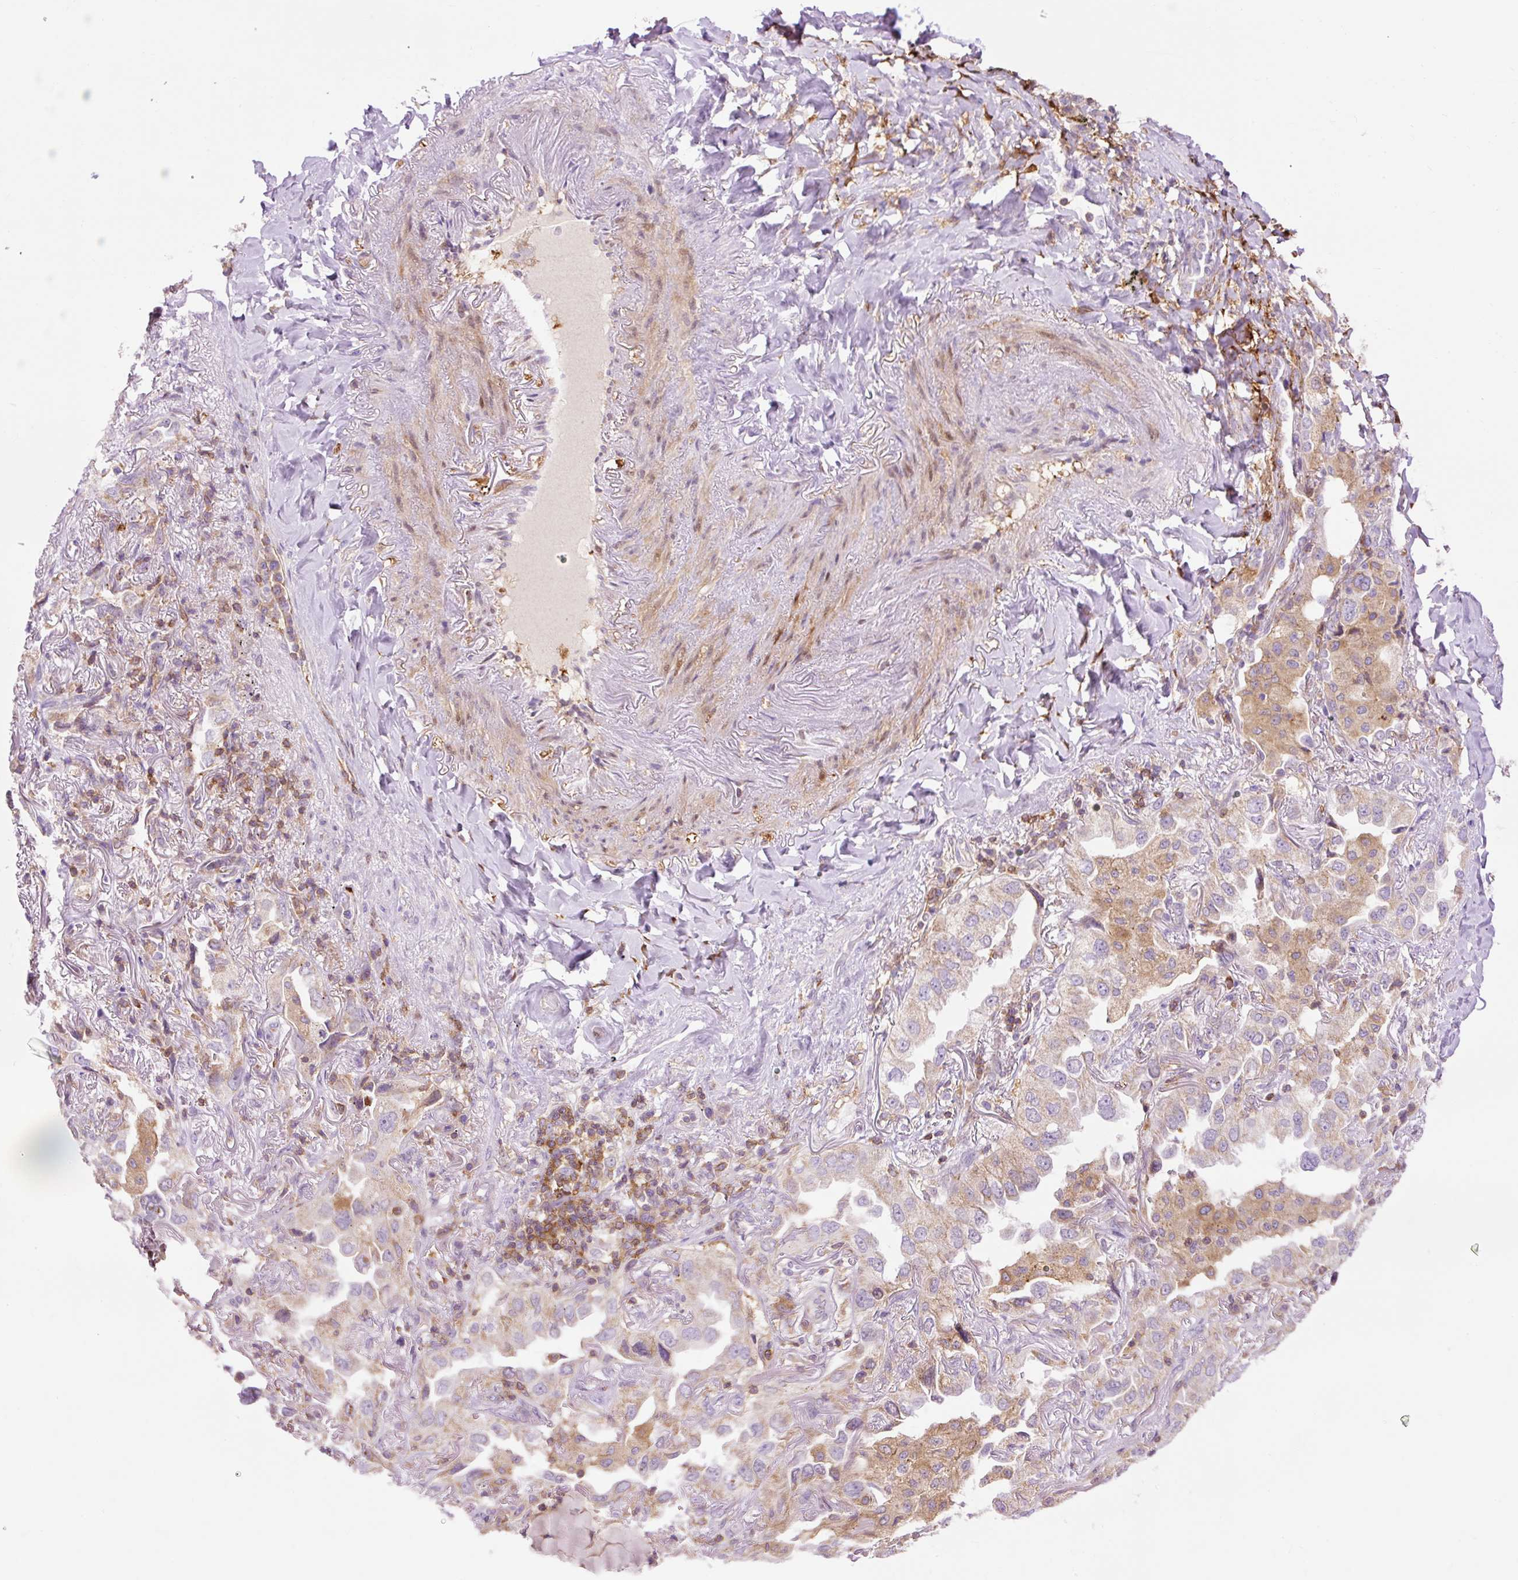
{"staining": {"intensity": "weak", "quantity": "<25%", "location": "cytoplasmic/membranous"}, "tissue": "lung cancer", "cell_type": "Tumor cells", "image_type": "cancer", "snomed": [{"axis": "morphology", "description": "Adenocarcinoma, NOS"}, {"axis": "topography", "description": "Lung"}], "caption": "Immunohistochemical staining of human lung adenocarcinoma exhibits no significant positivity in tumor cells.", "gene": "CD83", "patient": {"sex": "female", "age": 69}}